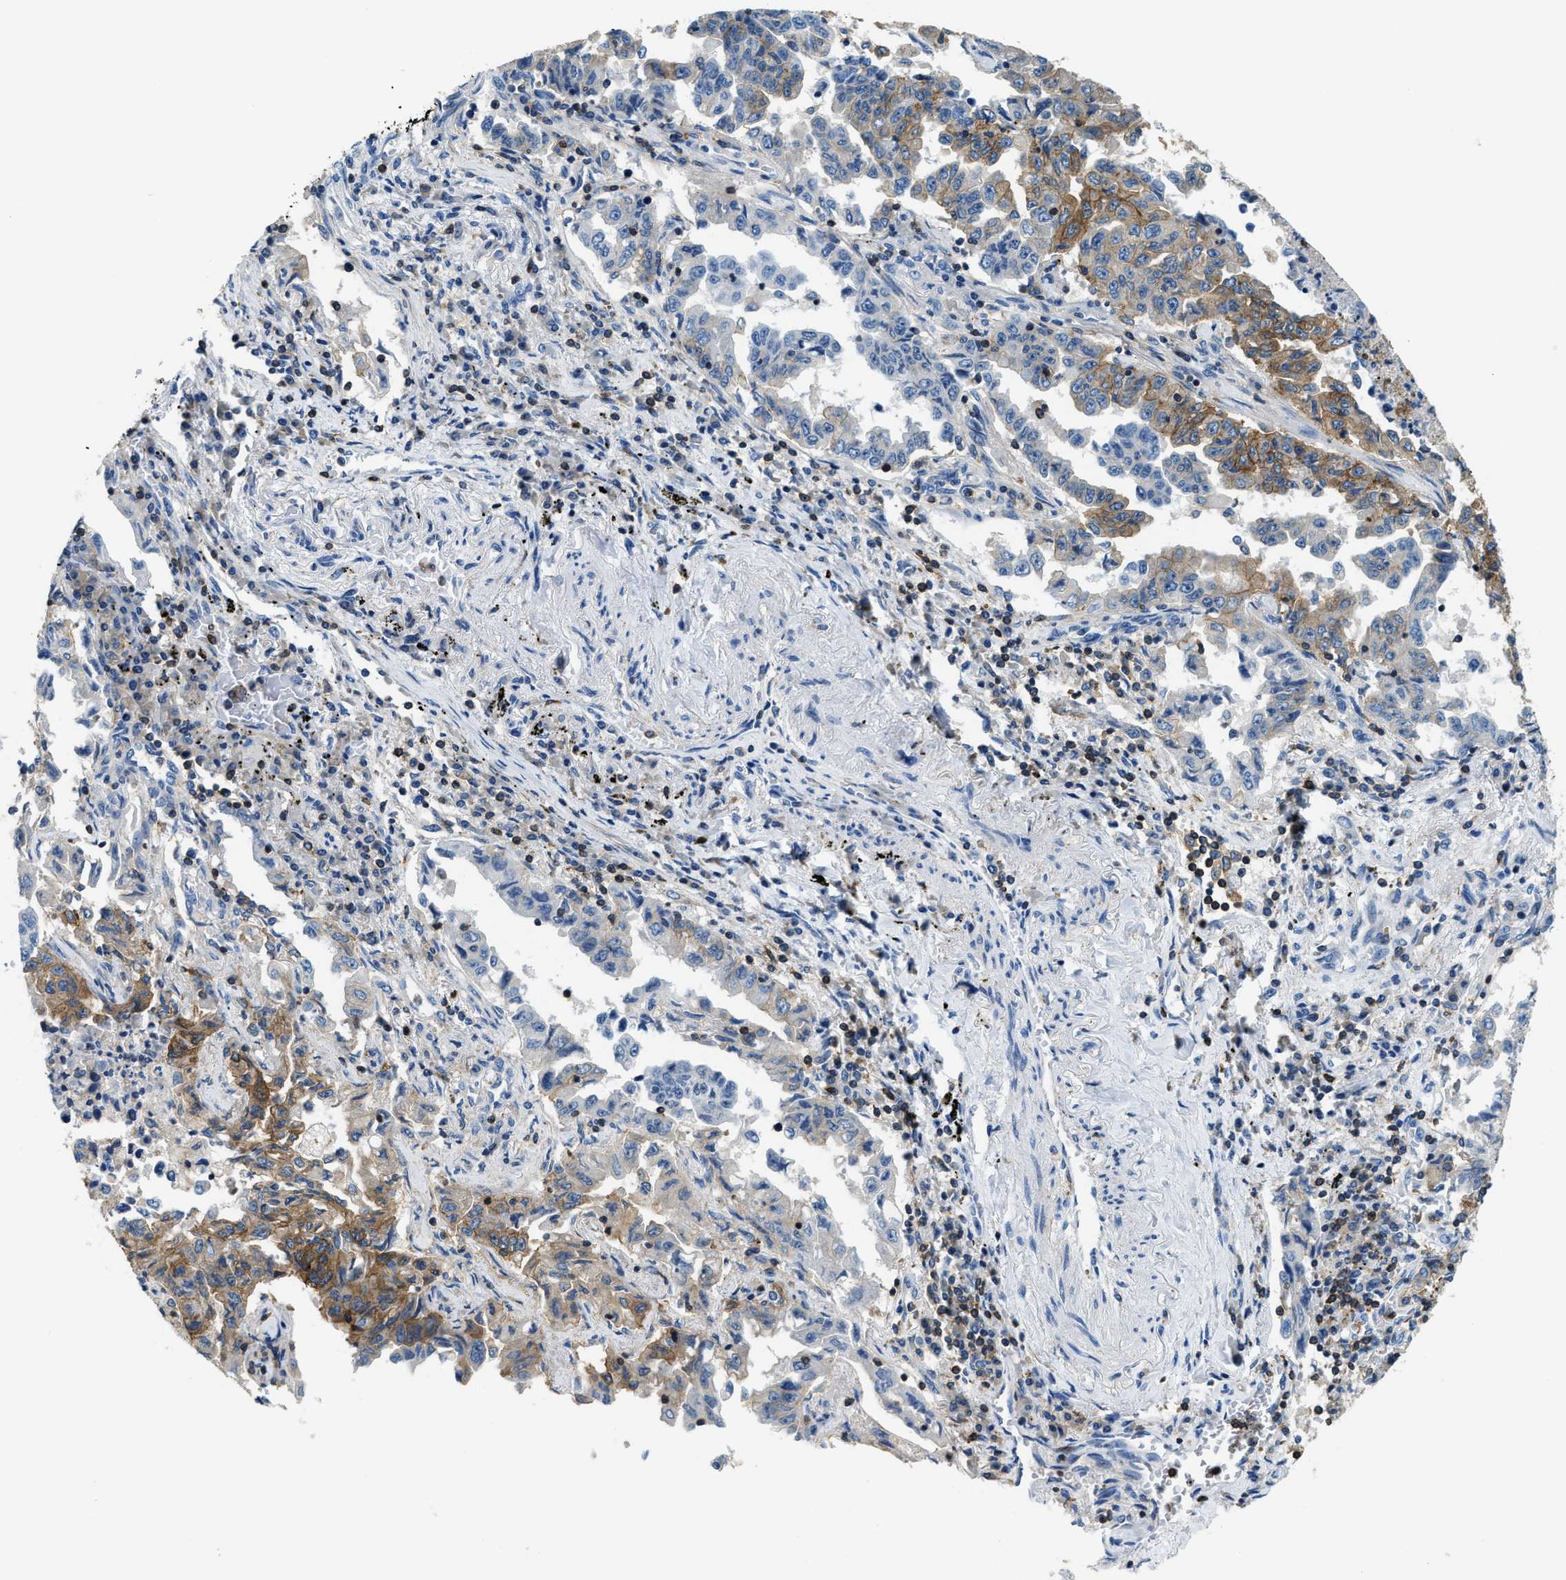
{"staining": {"intensity": "moderate", "quantity": "25%-75%", "location": "cytoplasmic/membranous"}, "tissue": "lung cancer", "cell_type": "Tumor cells", "image_type": "cancer", "snomed": [{"axis": "morphology", "description": "Adenocarcinoma, NOS"}, {"axis": "topography", "description": "Lung"}], "caption": "Moderate cytoplasmic/membranous positivity for a protein is appreciated in about 25%-75% of tumor cells of lung adenocarcinoma using IHC.", "gene": "MYO1G", "patient": {"sex": "female", "age": 51}}